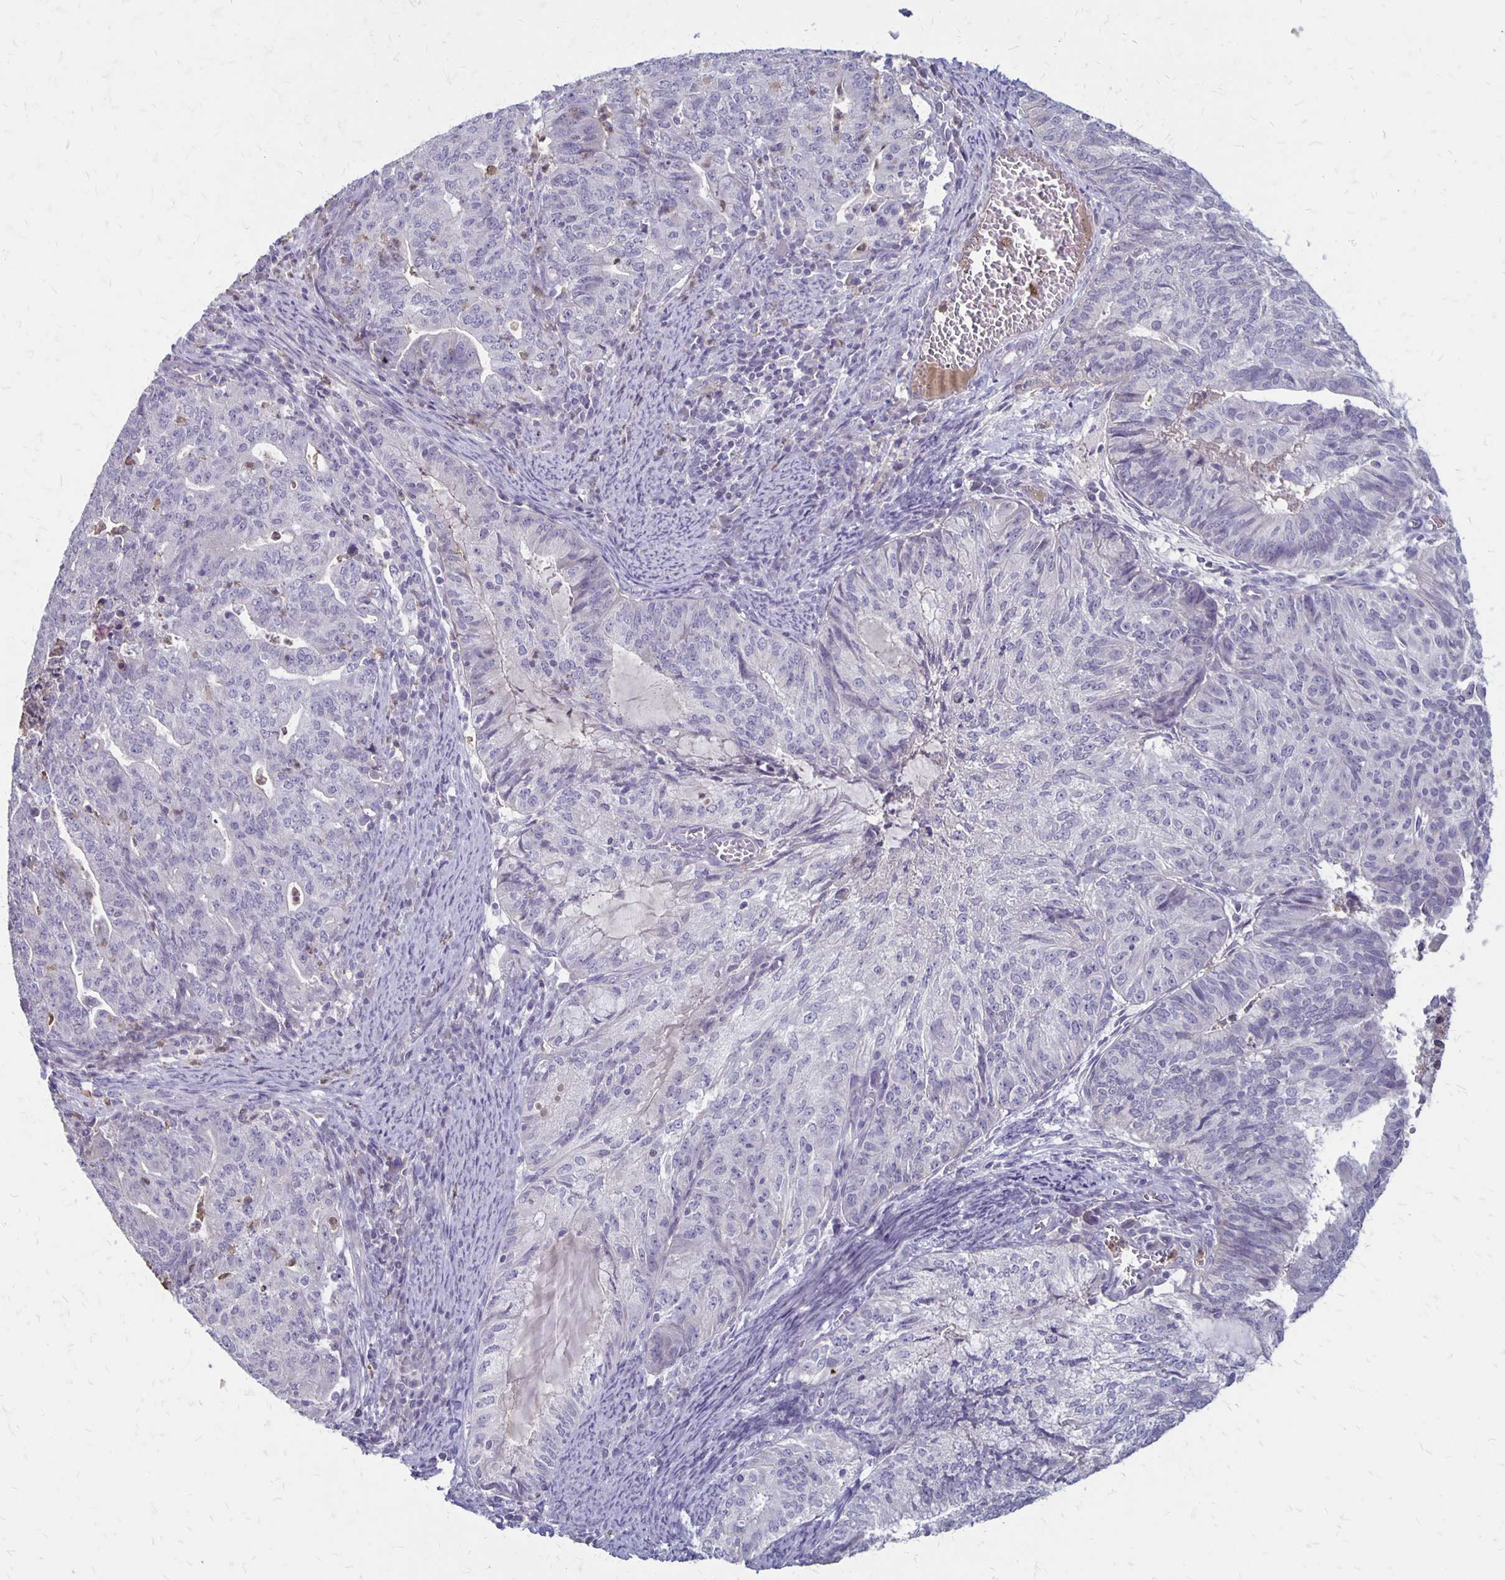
{"staining": {"intensity": "negative", "quantity": "none", "location": "none"}, "tissue": "endometrial cancer", "cell_type": "Tumor cells", "image_type": "cancer", "snomed": [{"axis": "morphology", "description": "Adenocarcinoma, NOS"}, {"axis": "topography", "description": "Endometrium"}], "caption": "High power microscopy histopathology image of an immunohistochemistry (IHC) image of endometrial cancer, revealing no significant expression in tumor cells.", "gene": "SEPTIN5", "patient": {"sex": "female", "age": 82}}